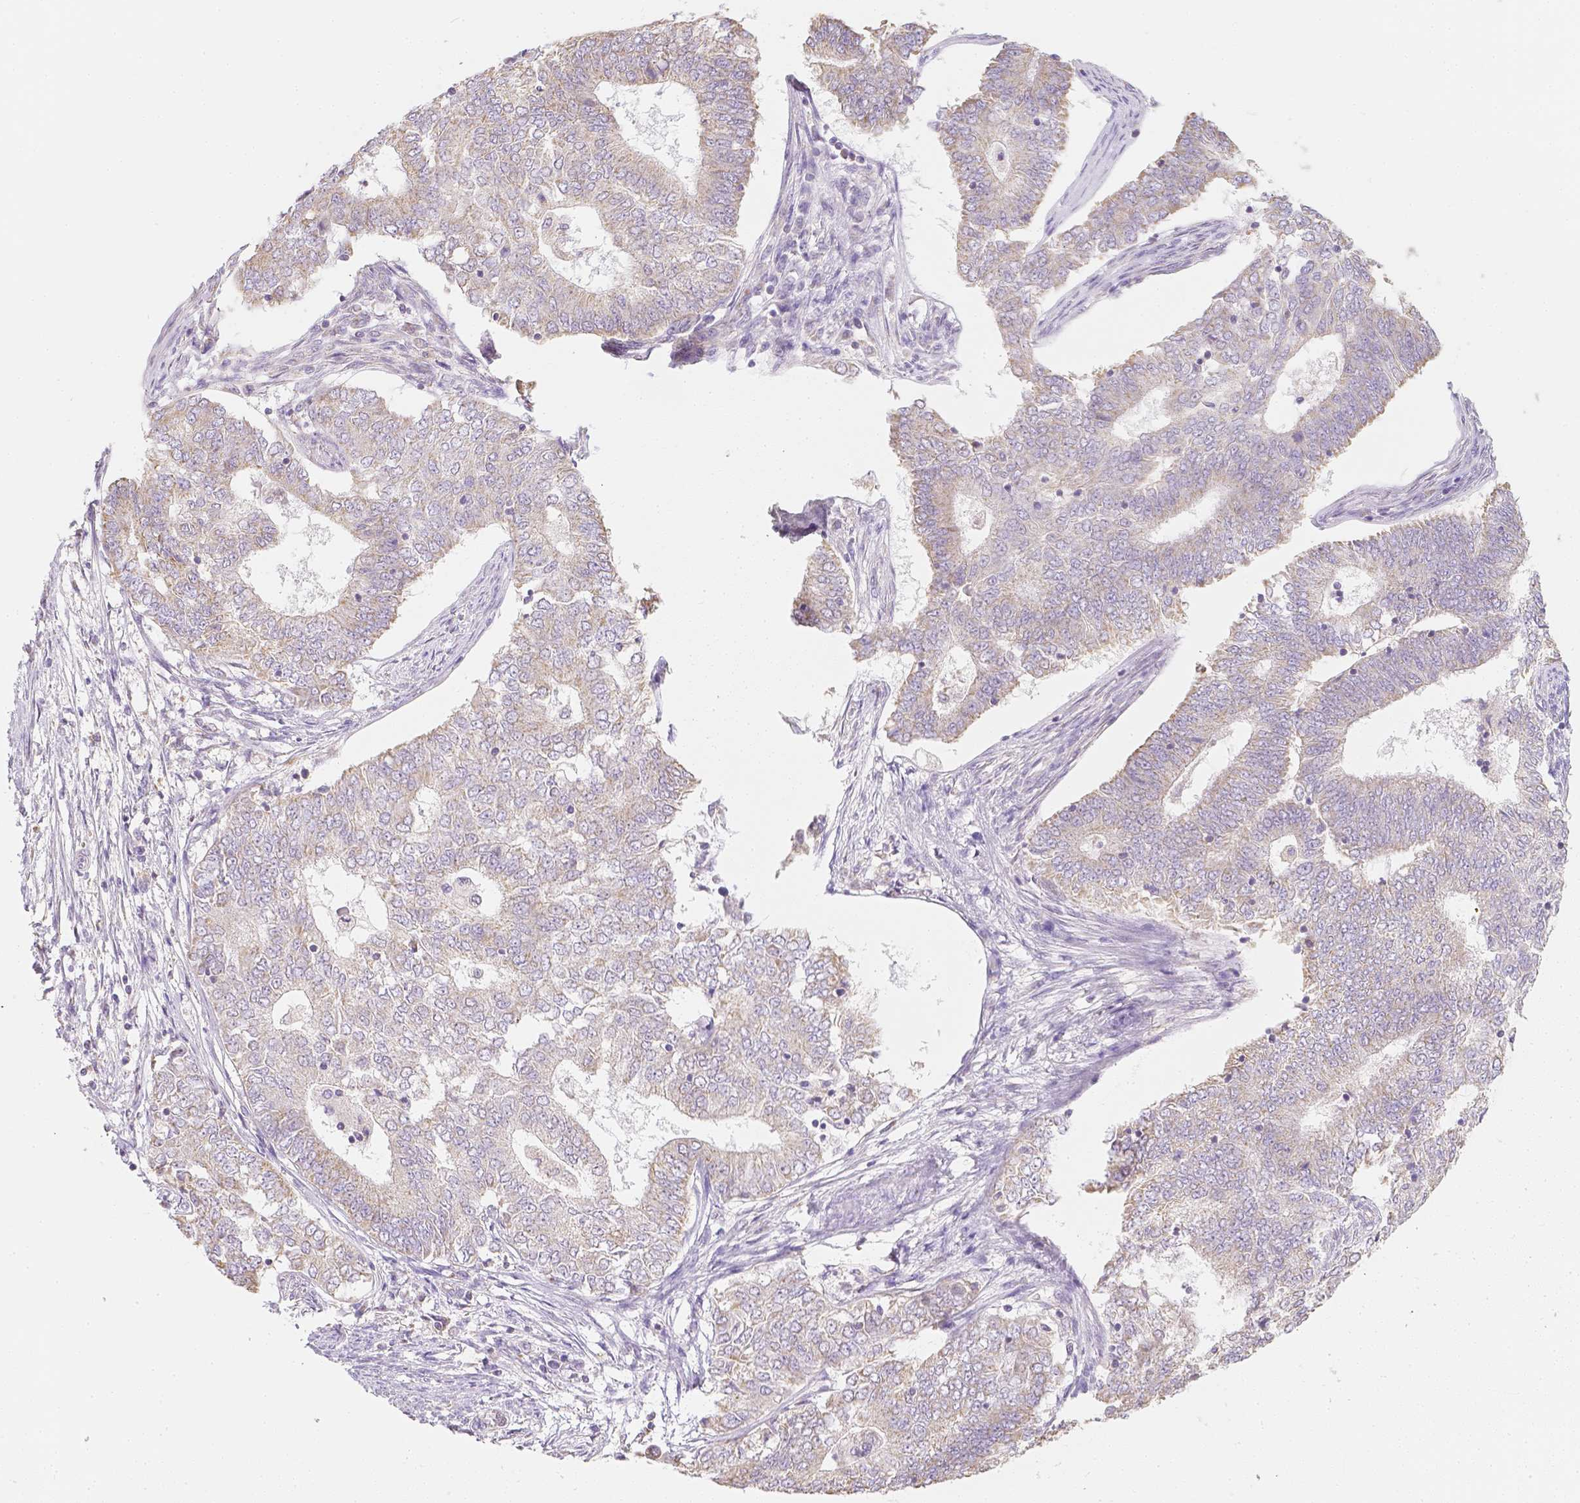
{"staining": {"intensity": "negative", "quantity": "none", "location": "none"}, "tissue": "endometrial cancer", "cell_type": "Tumor cells", "image_type": "cancer", "snomed": [{"axis": "morphology", "description": "Adenocarcinoma, NOS"}, {"axis": "topography", "description": "Endometrium"}], "caption": "This is an immunohistochemistry micrograph of endometrial adenocarcinoma. There is no positivity in tumor cells.", "gene": "NVL", "patient": {"sex": "female", "age": 62}}